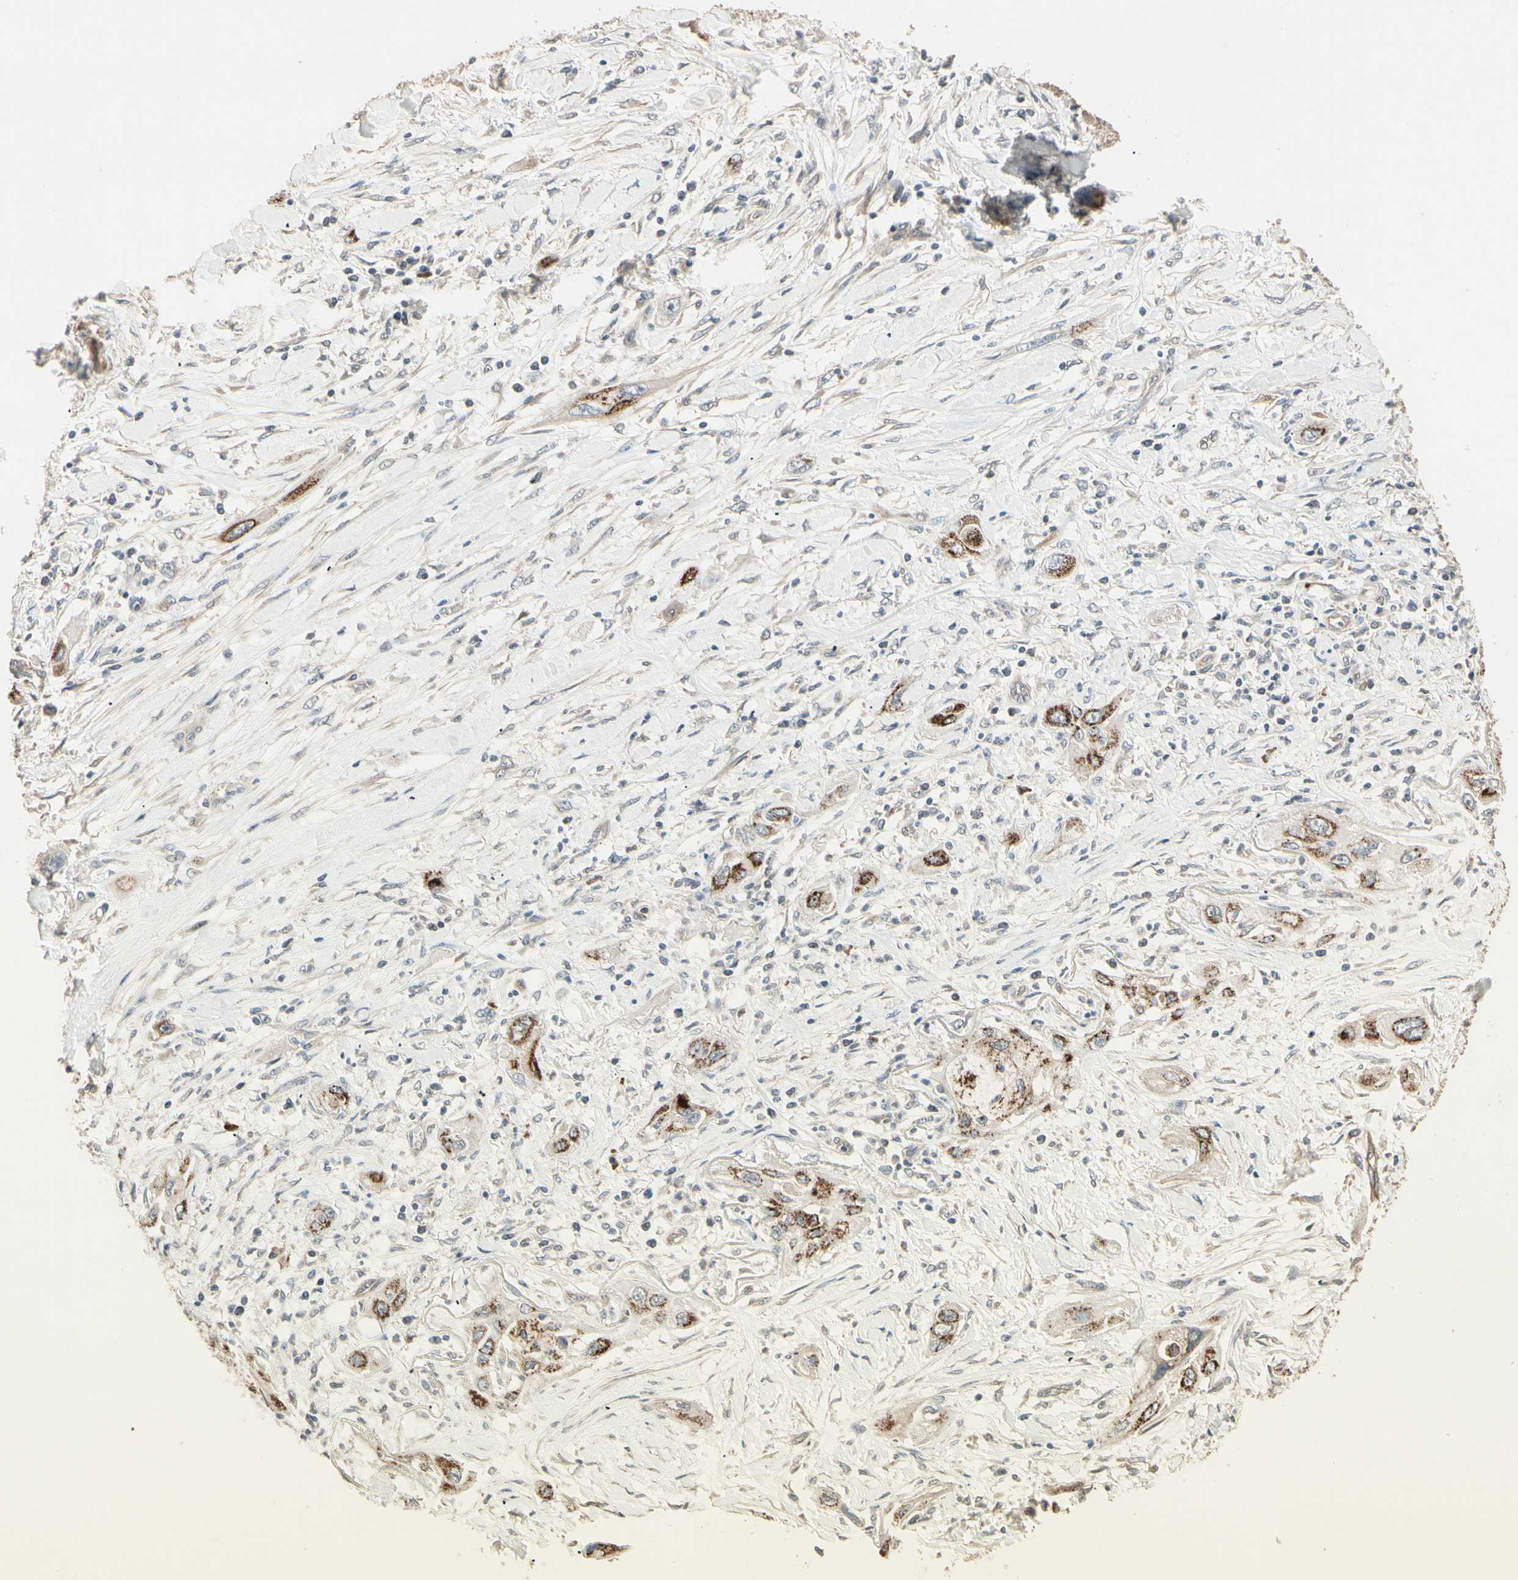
{"staining": {"intensity": "strong", "quantity": ">75%", "location": "cytoplasmic/membranous"}, "tissue": "lung cancer", "cell_type": "Tumor cells", "image_type": "cancer", "snomed": [{"axis": "morphology", "description": "Squamous cell carcinoma, NOS"}, {"axis": "topography", "description": "Lung"}], "caption": "Lung cancer (squamous cell carcinoma) stained with immunohistochemistry demonstrates strong cytoplasmic/membranous staining in about >75% of tumor cells.", "gene": "GALNT3", "patient": {"sex": "female", "age": 47}}